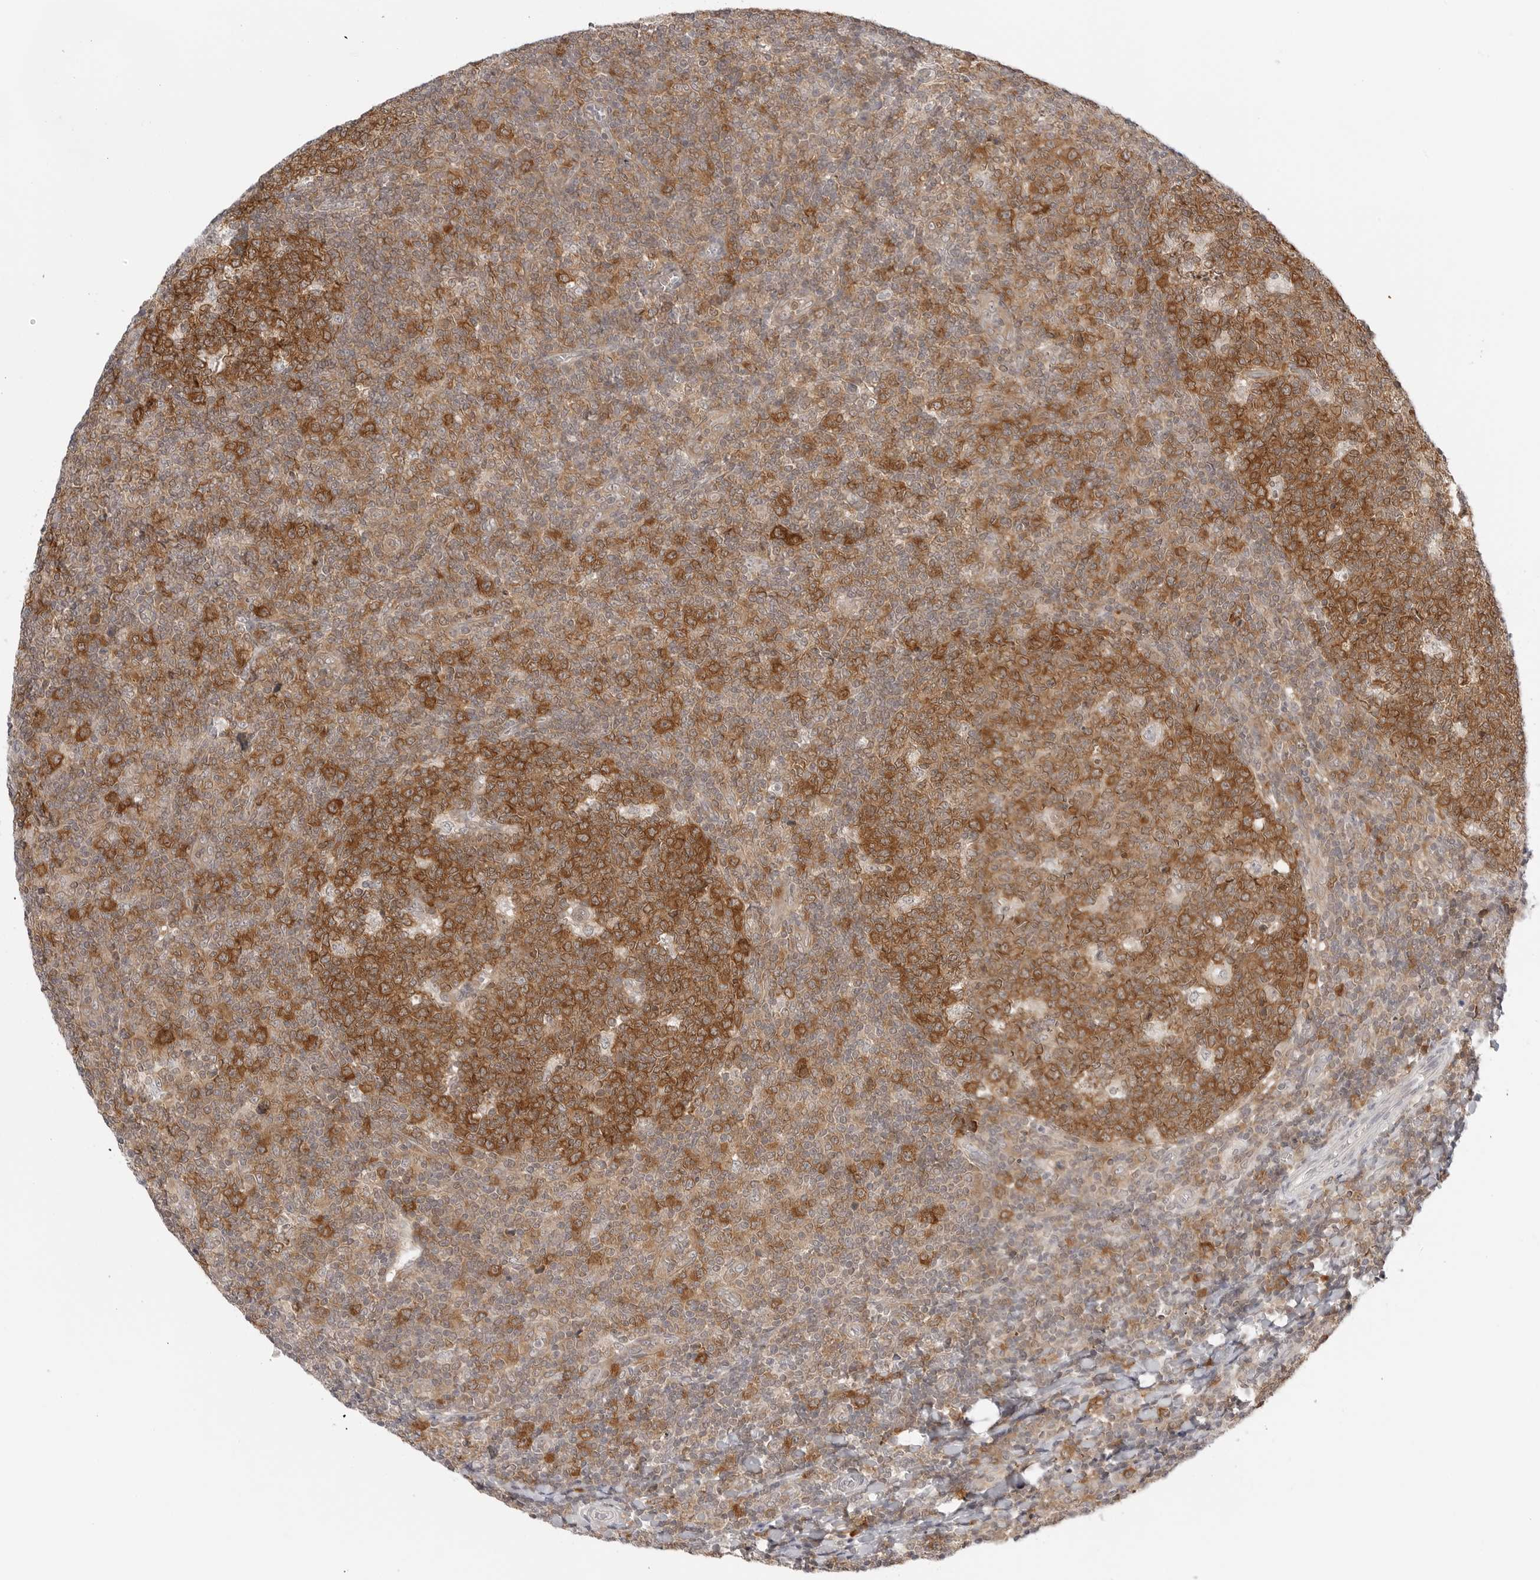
{"staining": {"intensity": "strong", "quantity": ">75%", "location": "cytoplasmic/membranous"}, "tissue": "tonsil", "cell_type": "Germinal center cells", "image_type": "normal", "snomed": [{"axis": "morphology", "description": "Normal tissue, NOS"}, {"axis": "topography", "description": "Tonsil"}], "caption": "Protein staining demonstrates strong cytoplasmic/membranous staining in about >75% of germinal center cells in unremarkable tonsil.", "gene": "NUDC", "patient": {"sex": "female", "age": 19}}